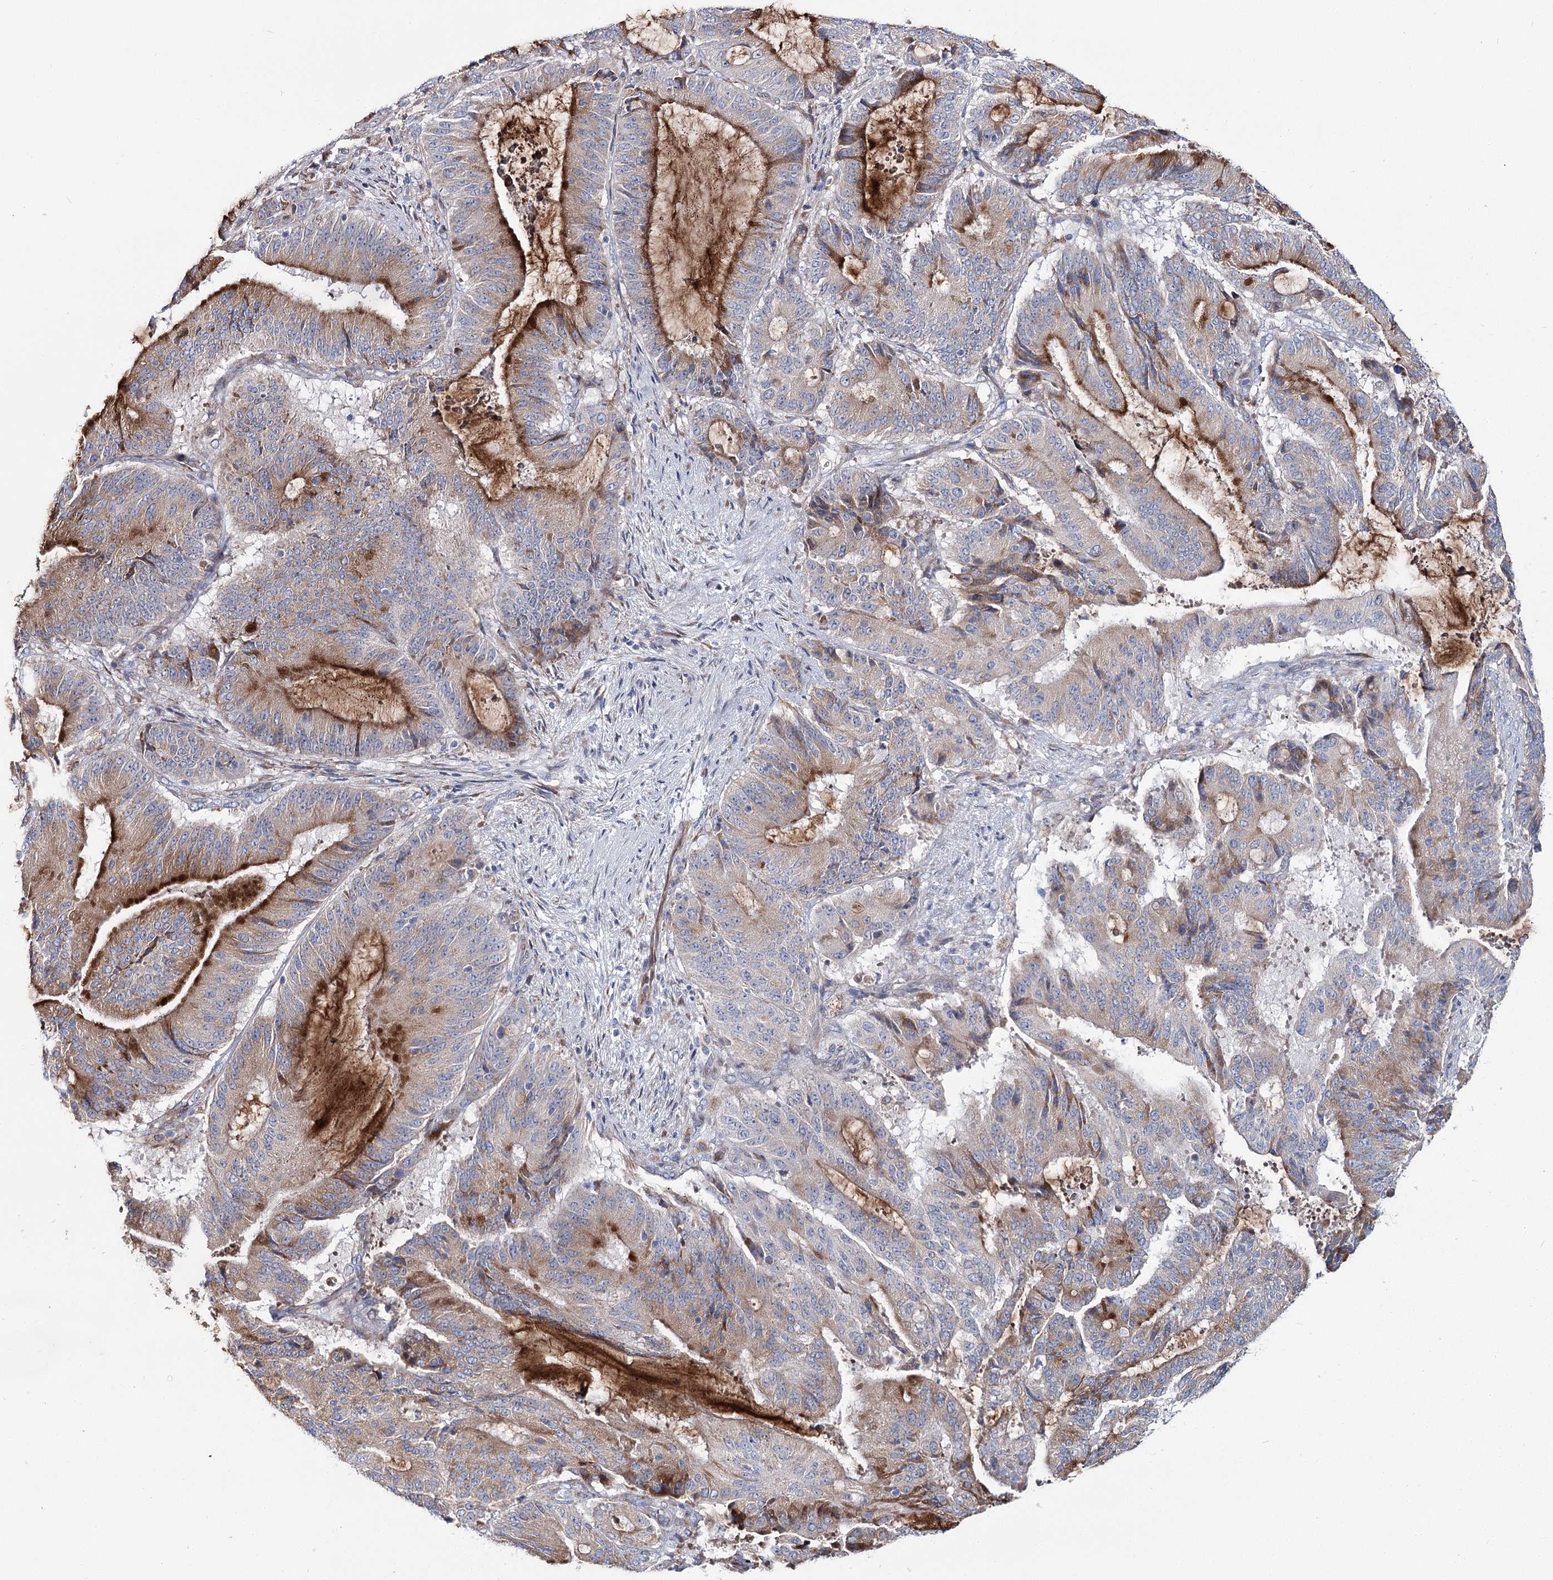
{"staining": {"intensity": "moderate", "quantity": "25%-75%", "location": "cytoplasmic/membranous"}, "tissue": "liver cancer", "cell_type": "Tumor cells", "image_type": "cancer", "snomed": [{"axis": "morphology", "description": "Normal tissue, NOS"}, {"axis": "morphology", "description": "Cholangiocarcinoma"}, {"axis": "topography", "description": "Liver"}, {"axis": "topography", "description": "Peripheral nerve tissue"}], "caption": "A histopathology image of liver cholangiocarcinoma stained for a protein reveals moderate cytoplasmic/membranous brown staining in tumor cells. (DAB (3,3'-diaminobenzidine) = brown stain, brightfield microscopy at high magnification).", "gene": "CPLANE1", "patient": {"sex": "female", "age": 73}}